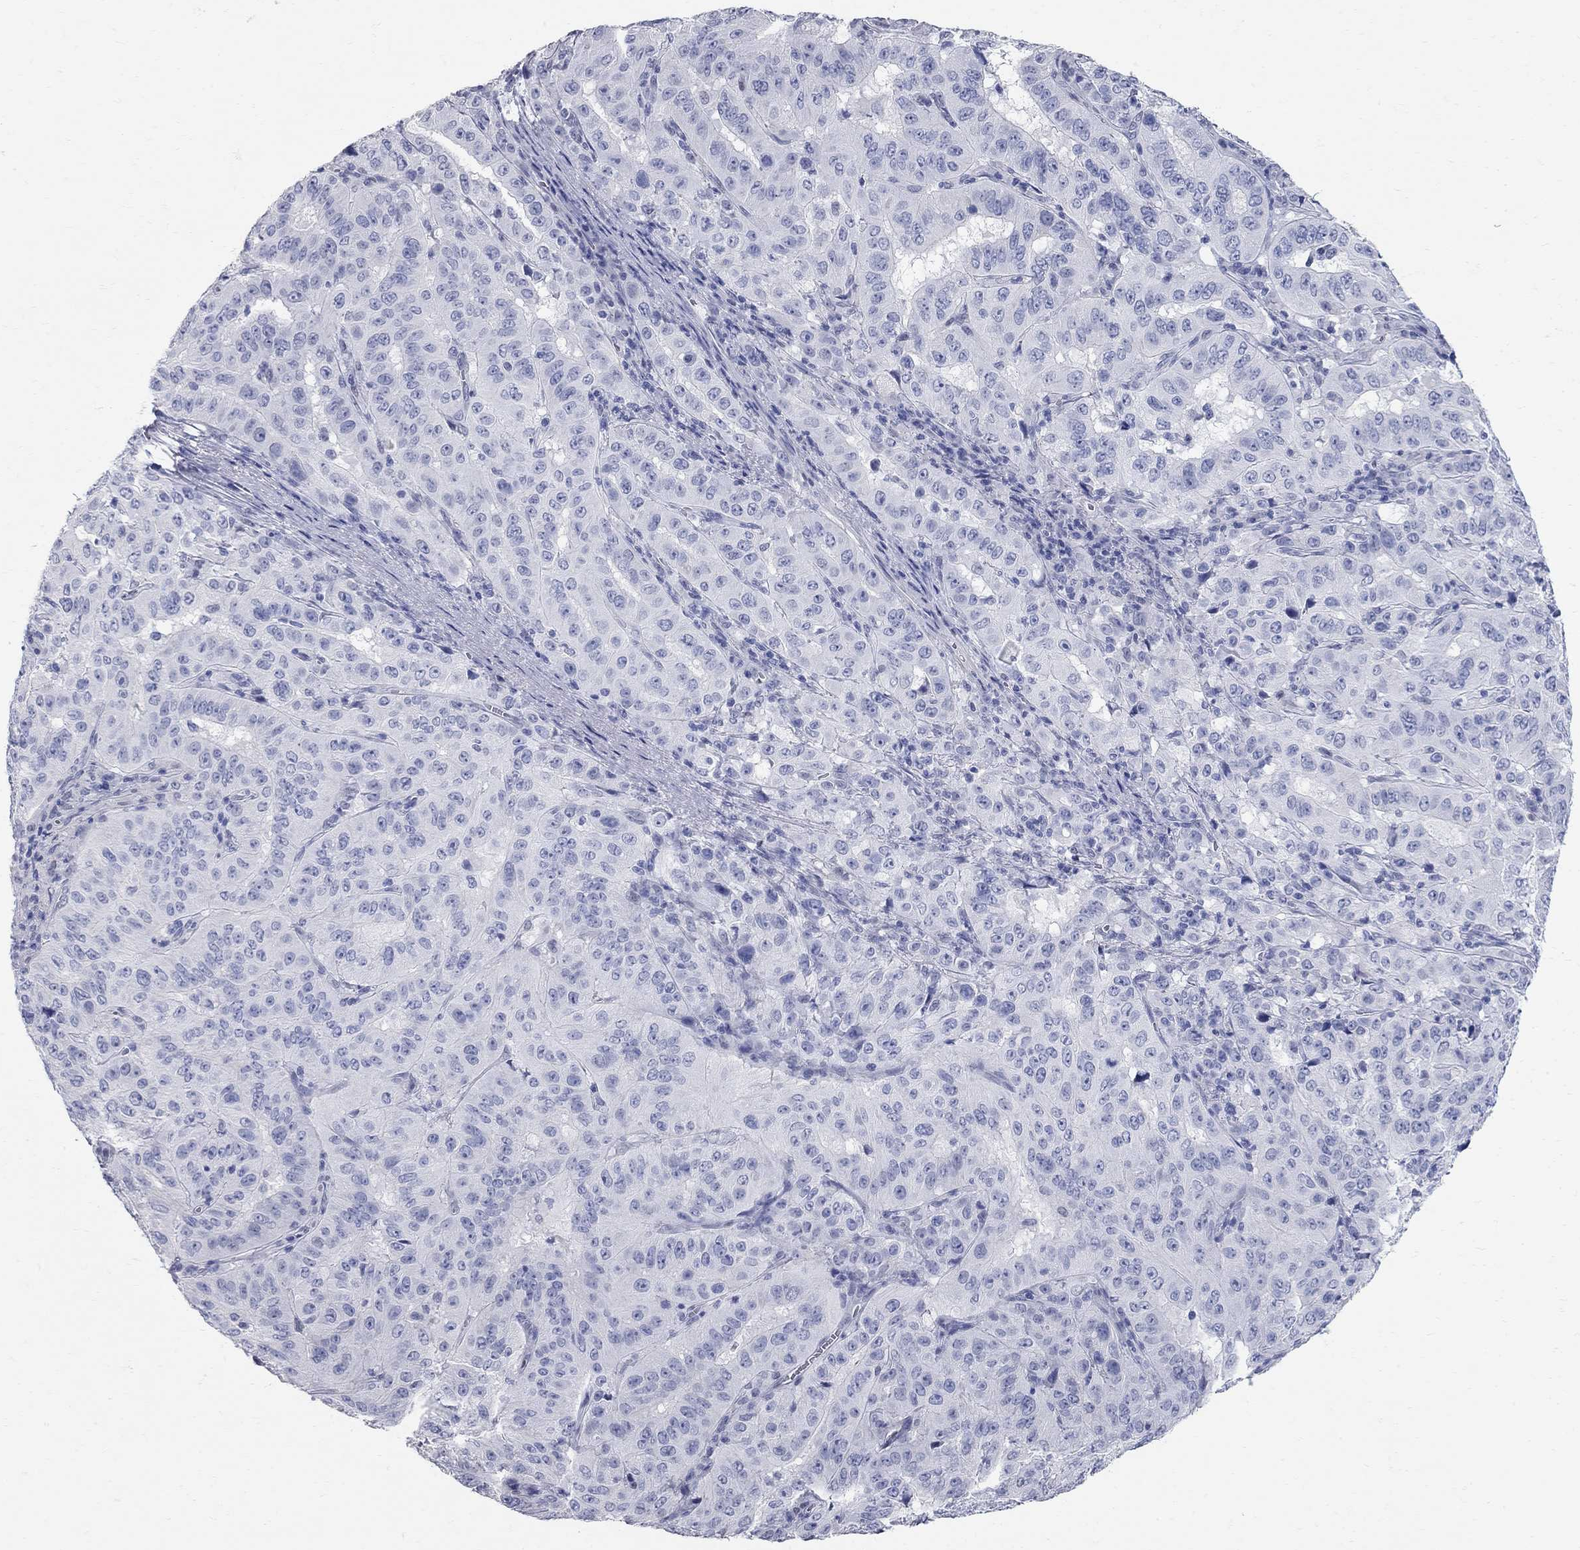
{"staining": {"intensity": "negative", "quantity": "none", "location": "none"}, "tissue": "pancreatic cancer", "cell_type": "Tumor cells", "image_type": "cancer", "snomed": [{"axis": "morphology", "description": "Adenocarcinoma, NOS"}, {"axis": "topography", "description": "Pancreas"}], "caption": "High power microscopy micrograph of an IHC photomicrograph of adenocarcinoma (pancreatic), revealing no significant positivity in tumor cells. (Stains: DAB (3,3'-diaminobenzidine) IHC with hematoxylin counter stain, Microscopy: brightfield microscopy at high magnification).", "gene": "BPIFB1", "patient": {"sex": "male", "age": 63}}